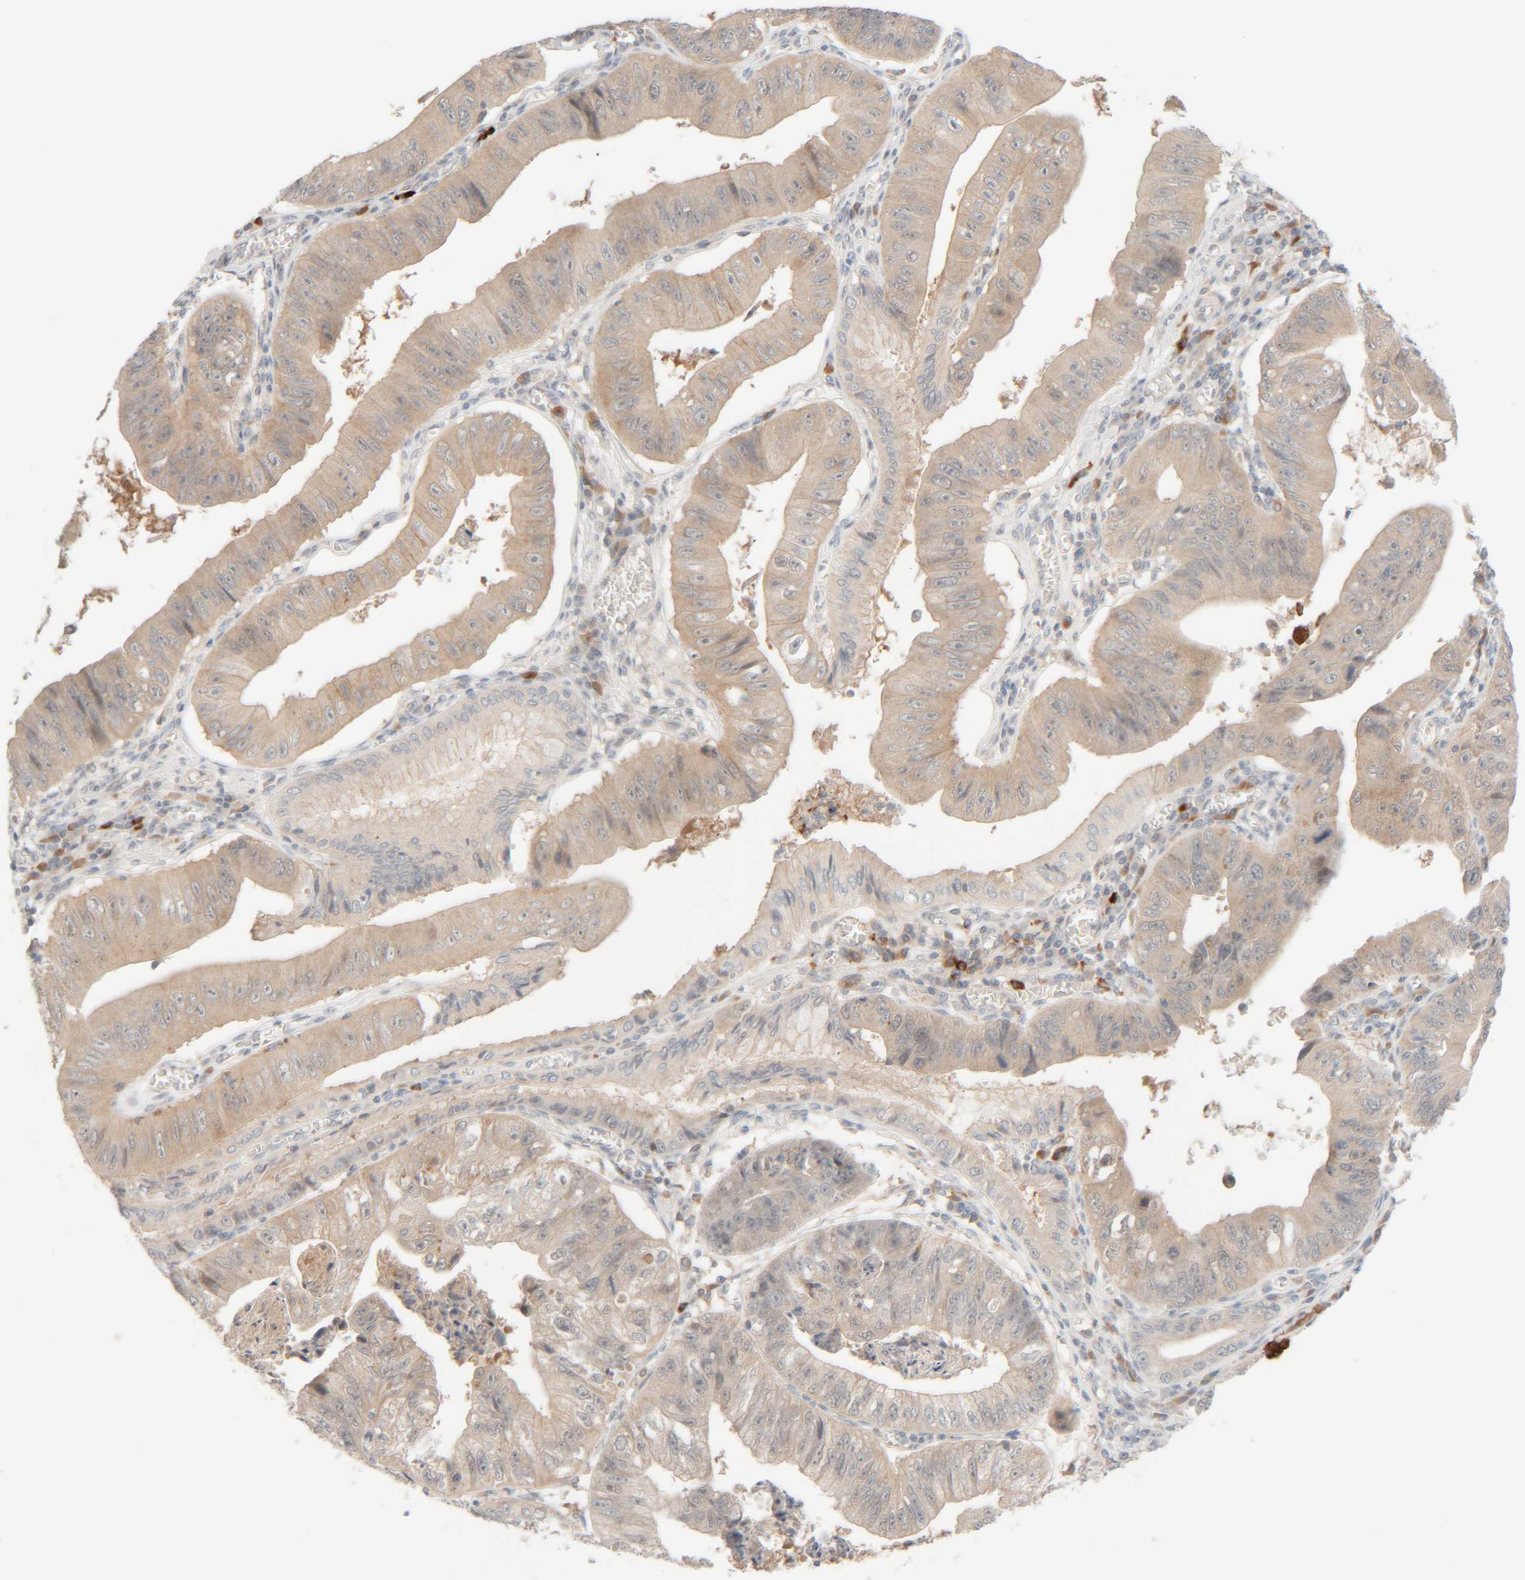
{"staining": {"intensity": "weak", "quantity": "<25%", "location": "cytoplasmic/membranous"}, "tissue": "stomach cancer", "cell_type": "Tumor cells", "image_type": "cancer", "snomed": [{"axis": "morphology", "description": "Adenocarcinoma, NOS"}, {"axis": "topography", "description": "Stomach"}], "caption": "Photomicrograph shows no protein staining in tumor cells of stomach cancer tissue. The staining is performed using DAB brown chromogen with nuclei counter-stained in using hematoxylin.", "gene": "CHKA", "patient": {"sex": "male", "age": 59}}